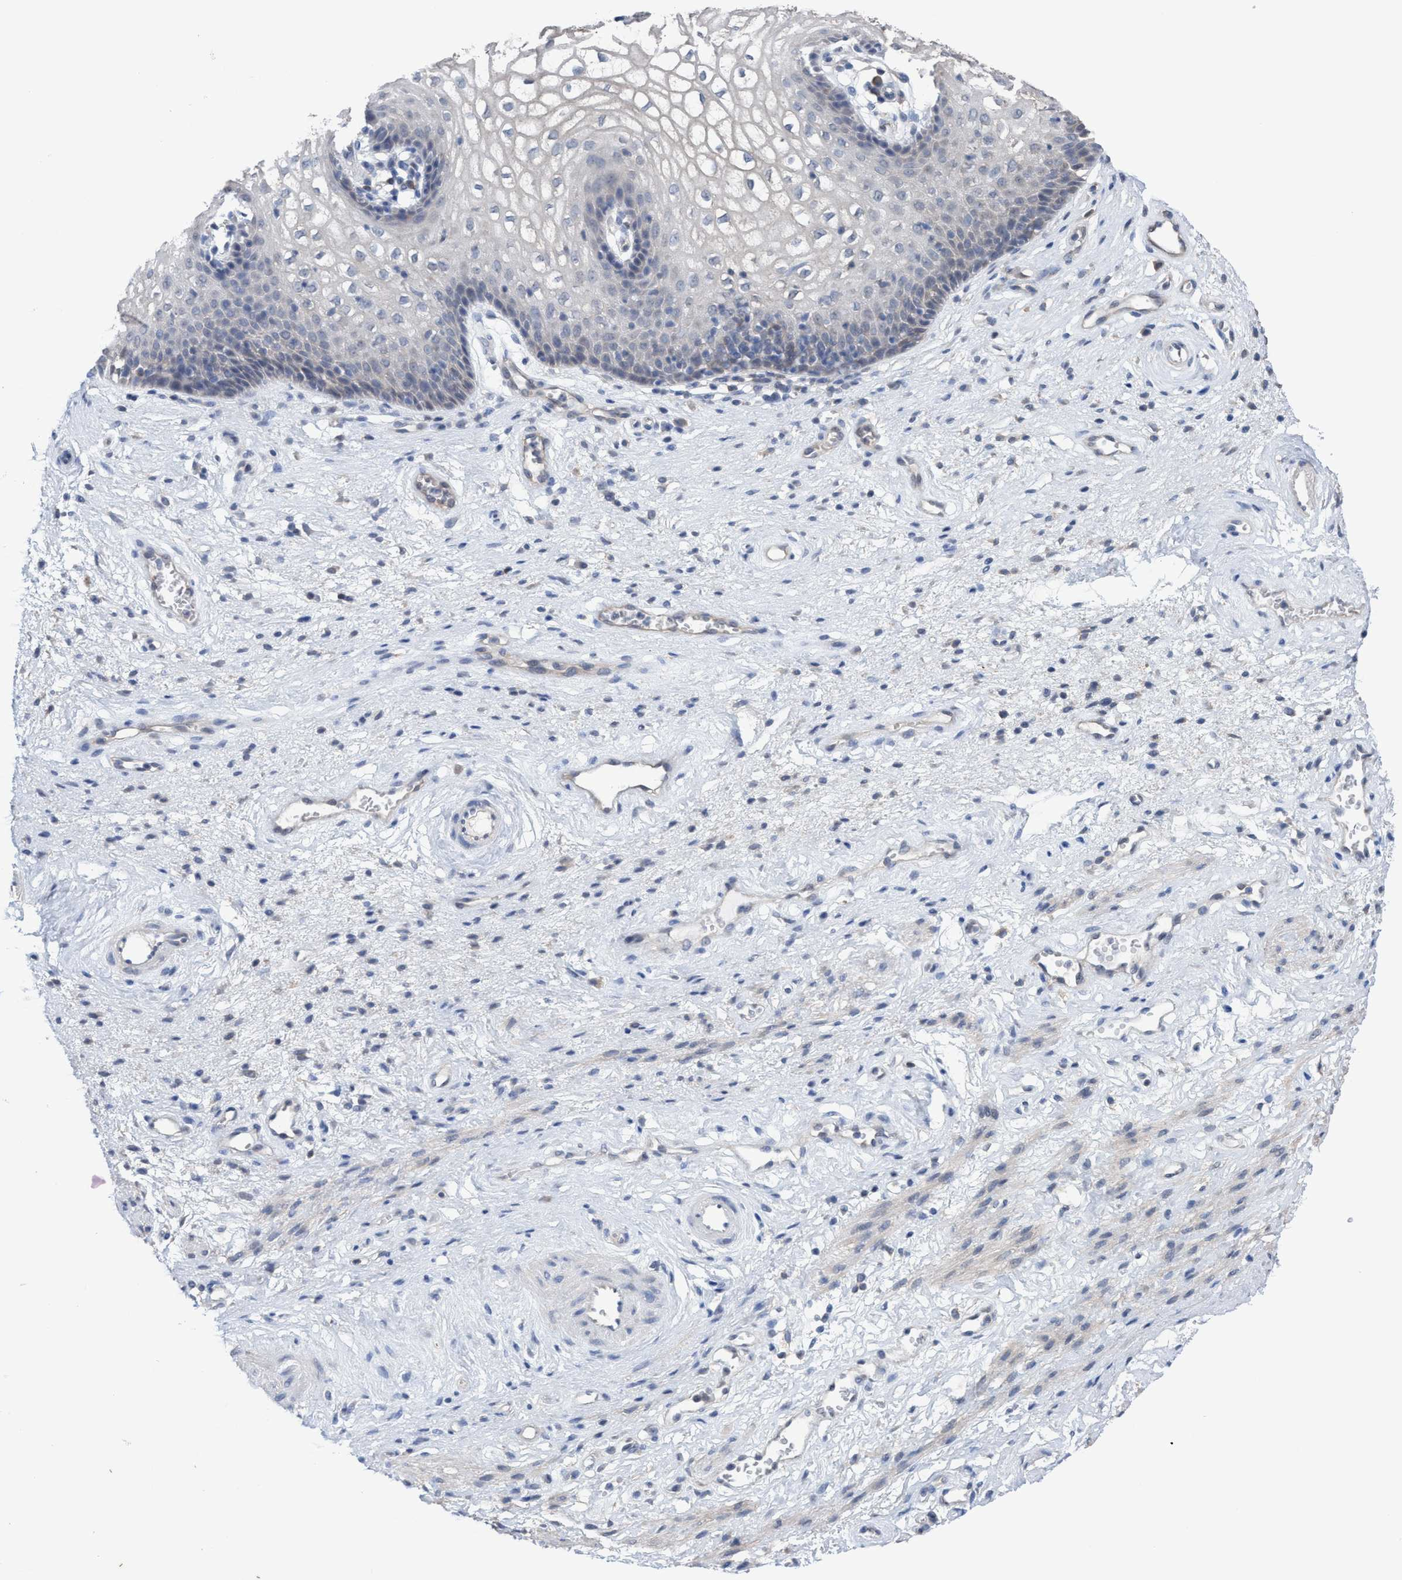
{"staining": {"intensity": "negative", "quantity": "none", "location": "none"}, "tissue": "vagina", "cell_type": "Squamous epithelial cells", "image_type": "normal", "snomed": [{"axis": "morphology", "description": "Normal tissue, NOS"}, {"axis": "topography", "description": "Vagina"}], "caption": "IHC photomicrograph of normal vagina stained for a protein (brown), which demonstrates no positivity in squamous epithelial cells. (DAB immunohistochemistry (IHC) with hematoxylin counter stain).", "gene": "GLOD4", "patient": {"sex": "female", "age": 34}}